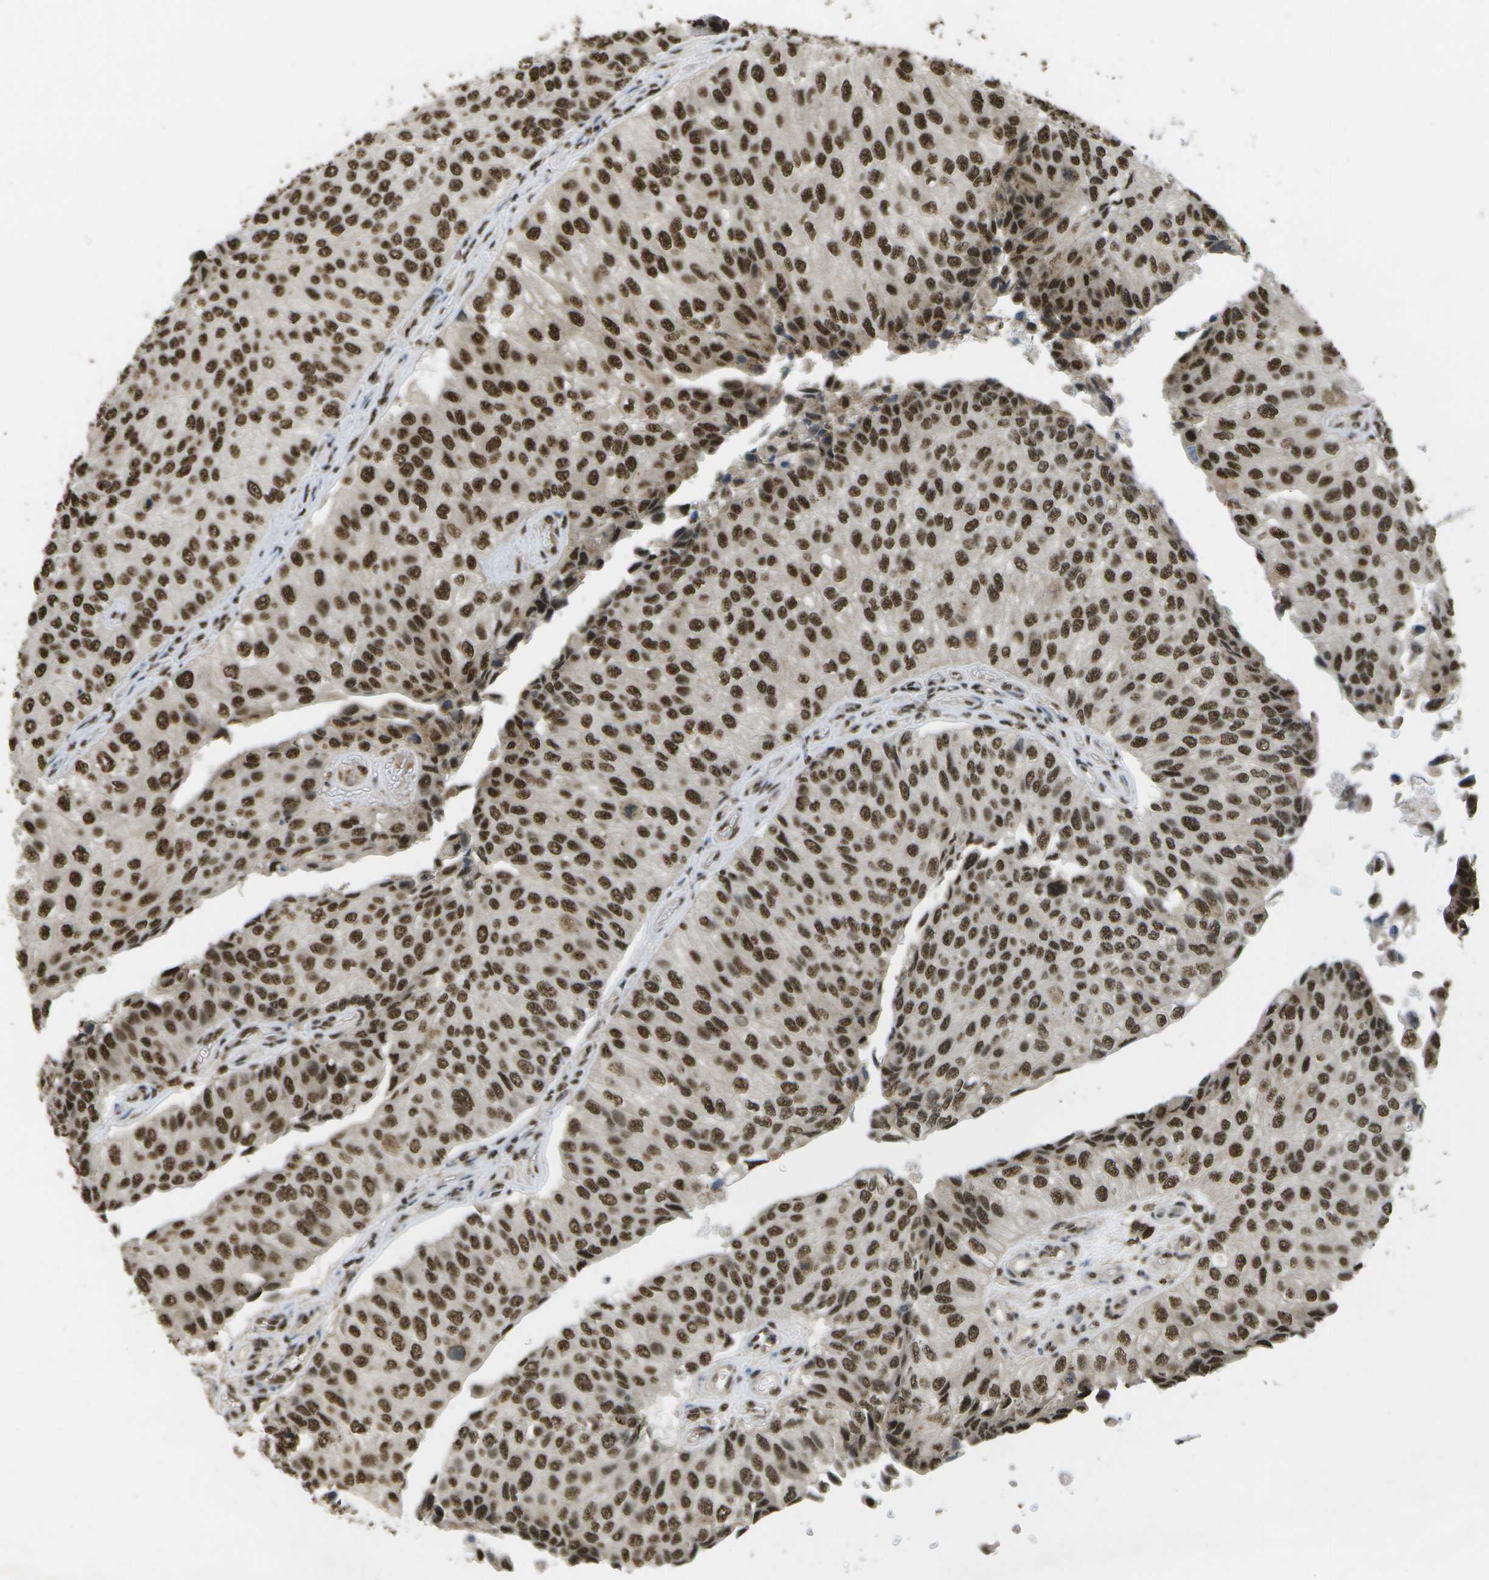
{"staining": {"intensity": "strong", "quantity": ">75%", "location": "nuclear"}, "tissue": "urothelial cancer", "cell_type": "Tumor cells", "image_type": "cancer", "snomed": [{"axis": "morphology", "description": "Urothelial carcinoma, High grade"}, {"axis": "topography", "description": "Kidney"}, {"axis": "topography", "description": "Urinary bladder"}], "caption": "A brown stain labels strong nuclear expression of a protein in urothelial cancer tumor cells.", "gene": "SPEN", "patient": {"sex": "male", "age": 77}}